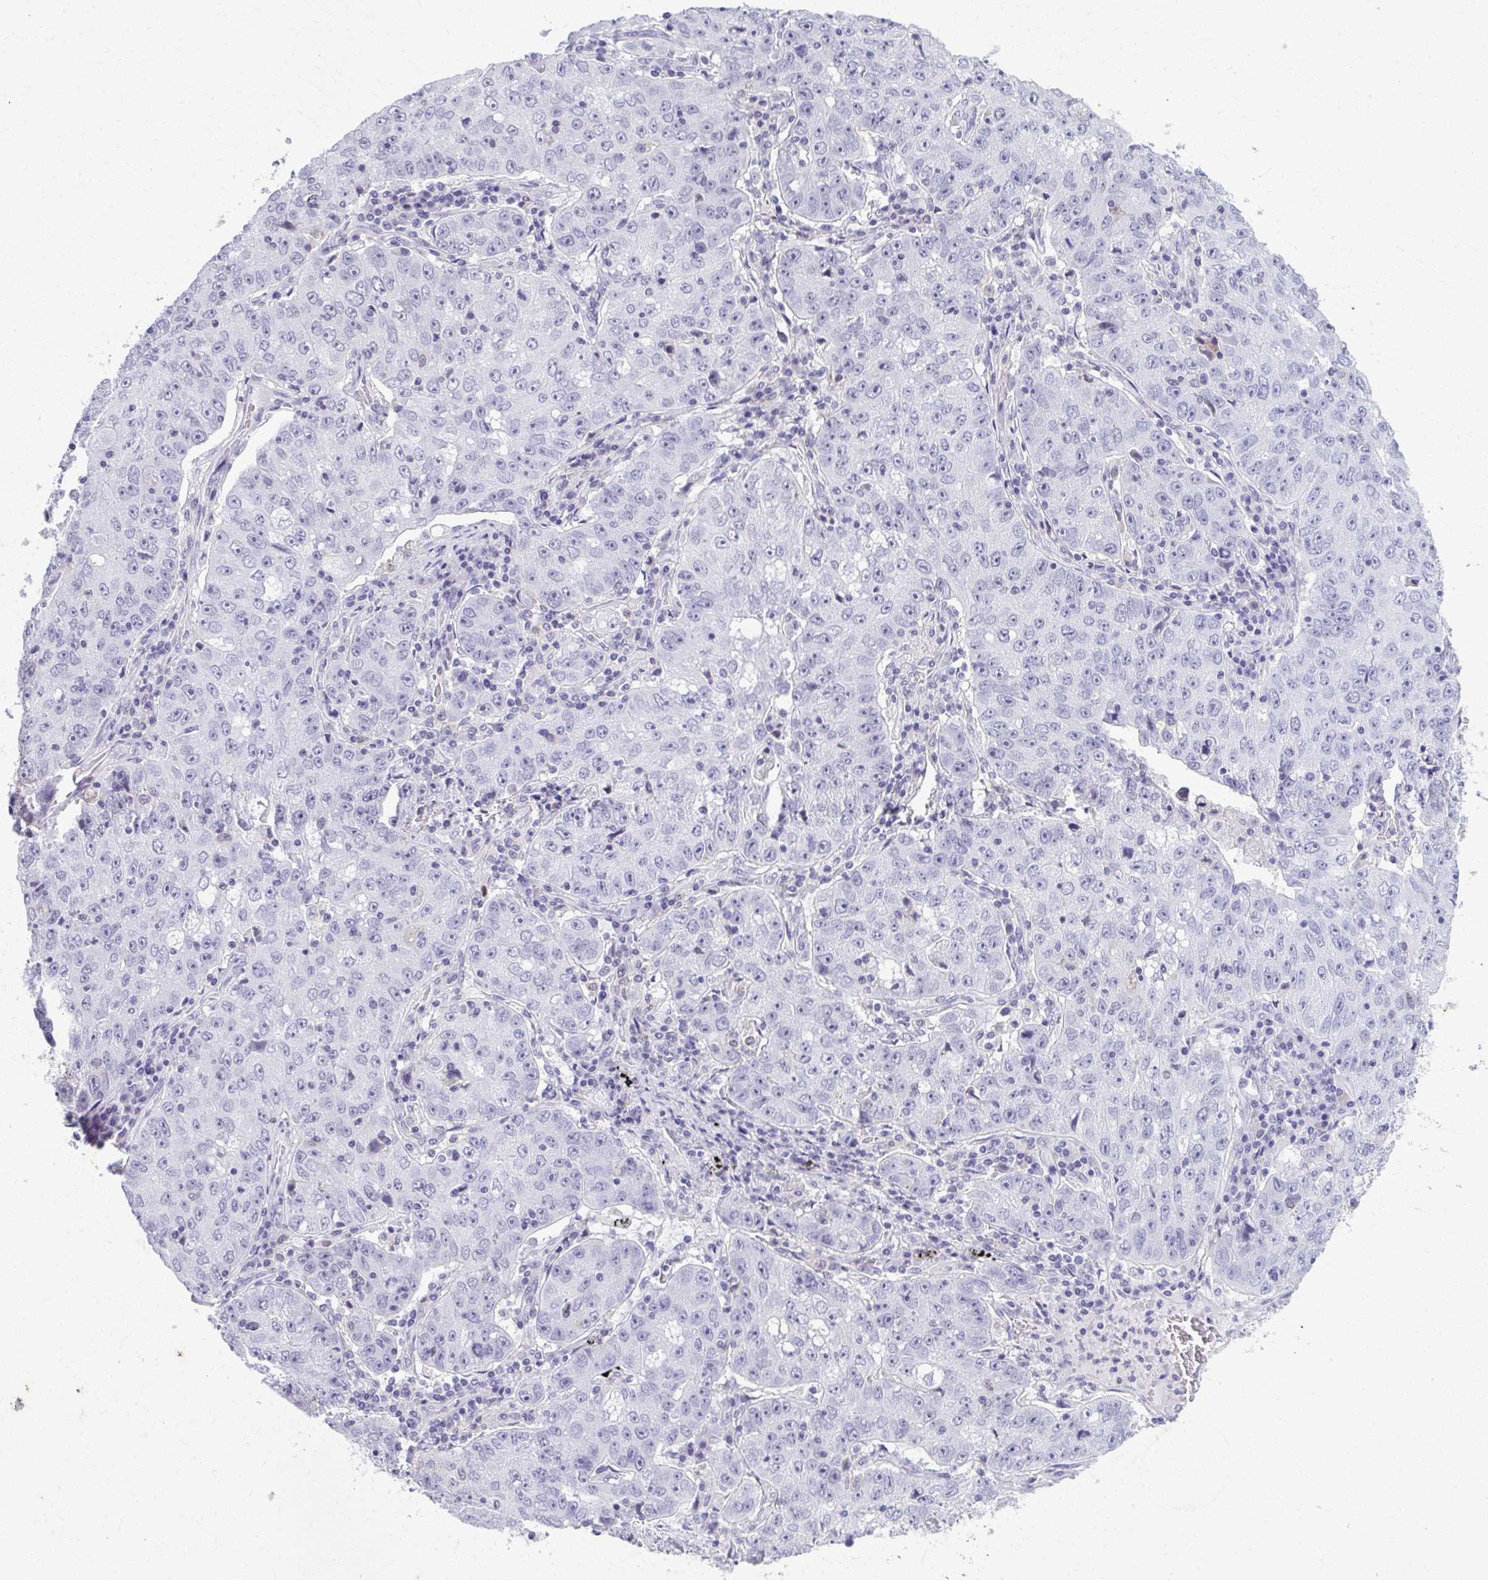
{"staining": {"intensity": "negative", "quantity": "none", "location": "none"}, "tissue": "lung cancer", "cell_type": "Tumor cells", "image_type": "cancer", "snomed": [{"axis": "morphology", "description": "Normal morphology"}, {"axis": "morphology", "description": "Adenocarcinoma, NOS"}, {"axis": "topography", "description": "Lymph node"}, {"axis": "topography", "description": "Lung"}], "caption": "This is an immunohistochemistry photomicrograph of lung cancer. There is no staining in tumor cells.", "gene": "CARD9", "patient": {"sex": "female", "age": 57}}